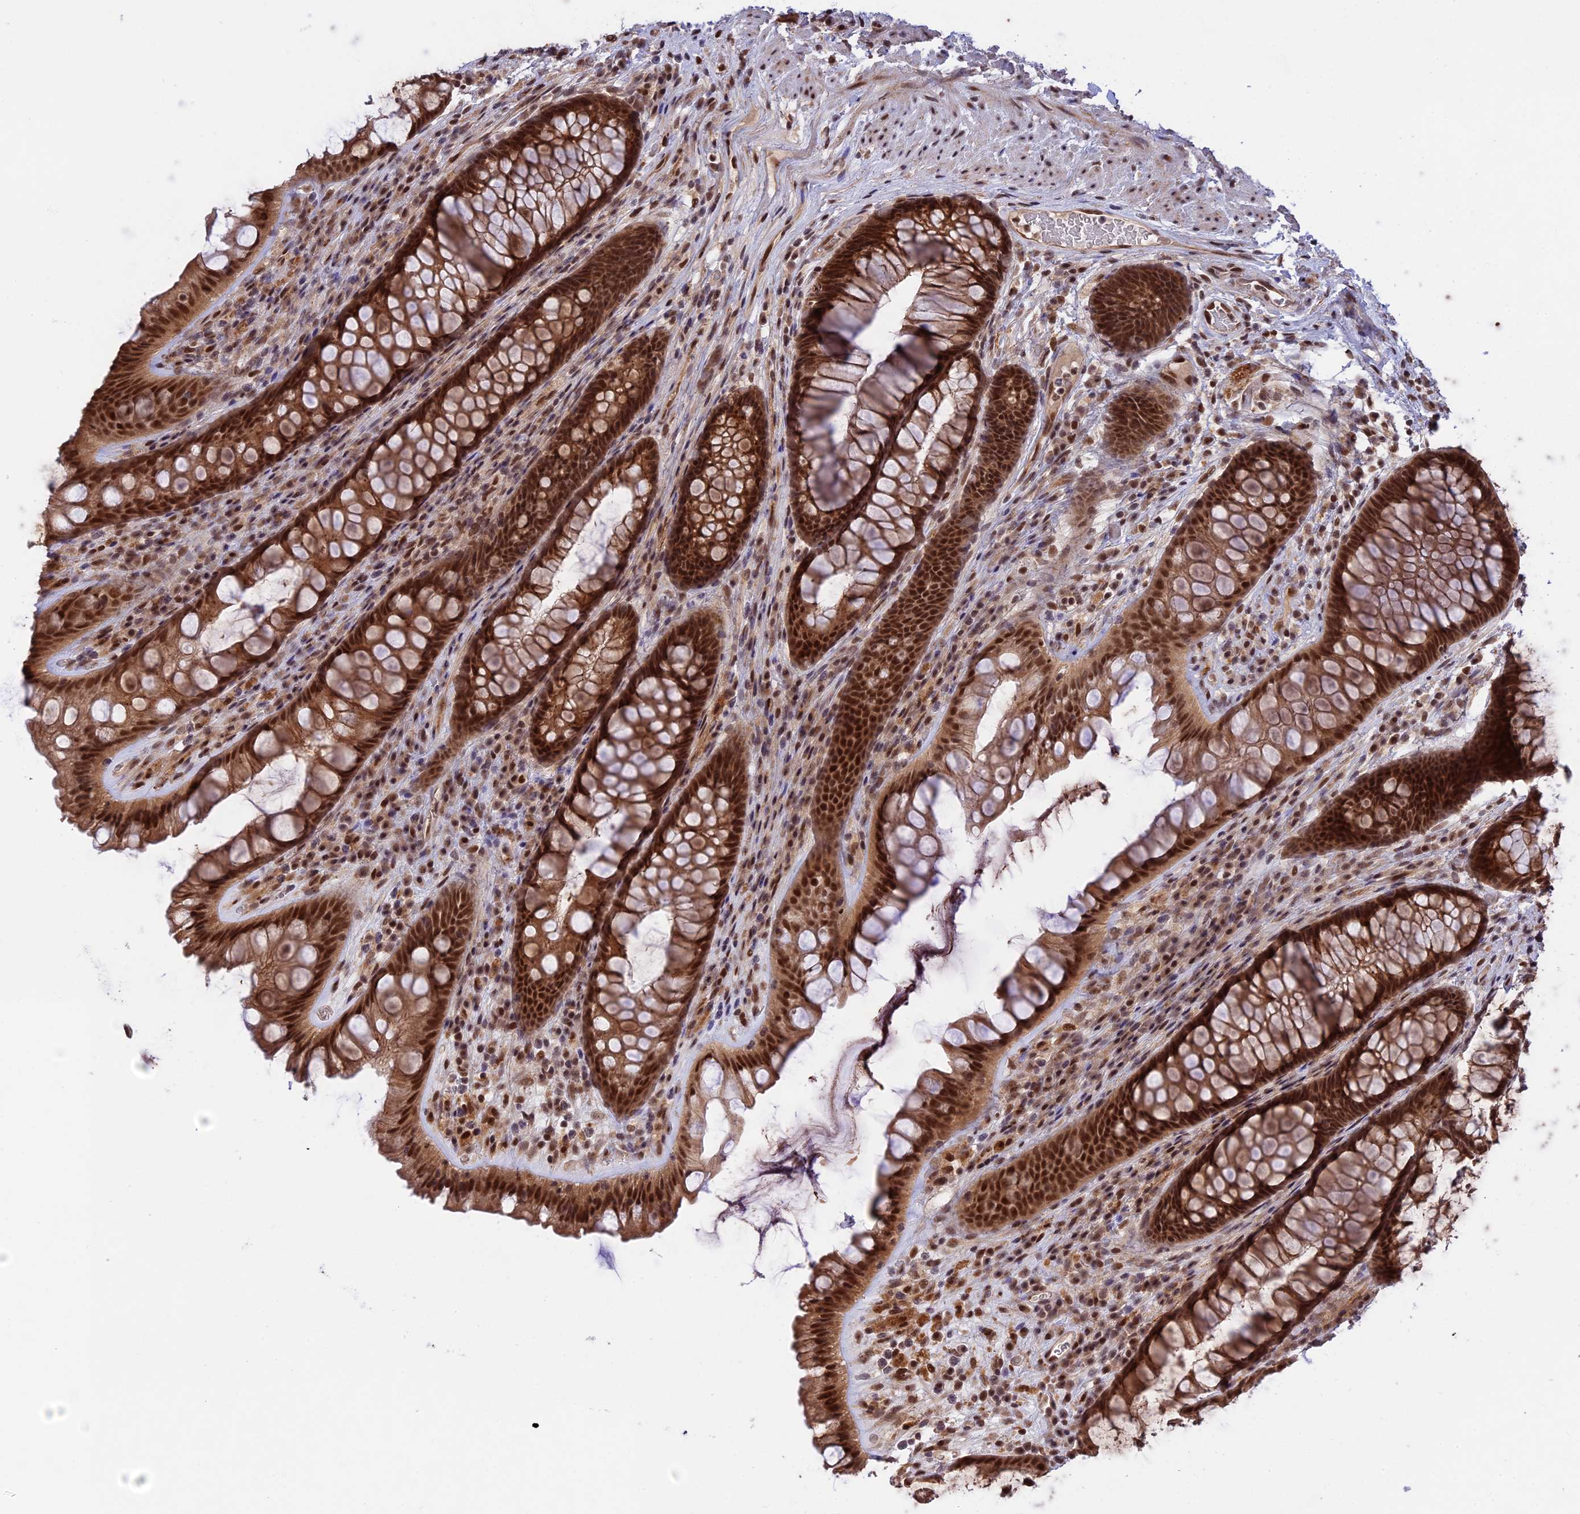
{"staining": {"intensity": "strong", "quantity": ">75%", "location": "cytoplasmic/membranous,nuclear"}, "tissue": "rectum", "cell_type": "Glandular cells", "image_type": "normal", "snomed": [{"axis": "morphology", "description": "Normal tissue, NOS"}, {"axis": "topography", "description": "Rectum"}], "caption": "Human rectum stained for a protein (brown) reveals strong cytoplasmic/membranous,nuclear positive staining in about >75% of glandular cells.", "gene": "POLR2C", "patient": {"sex": "male", "age": 74}}